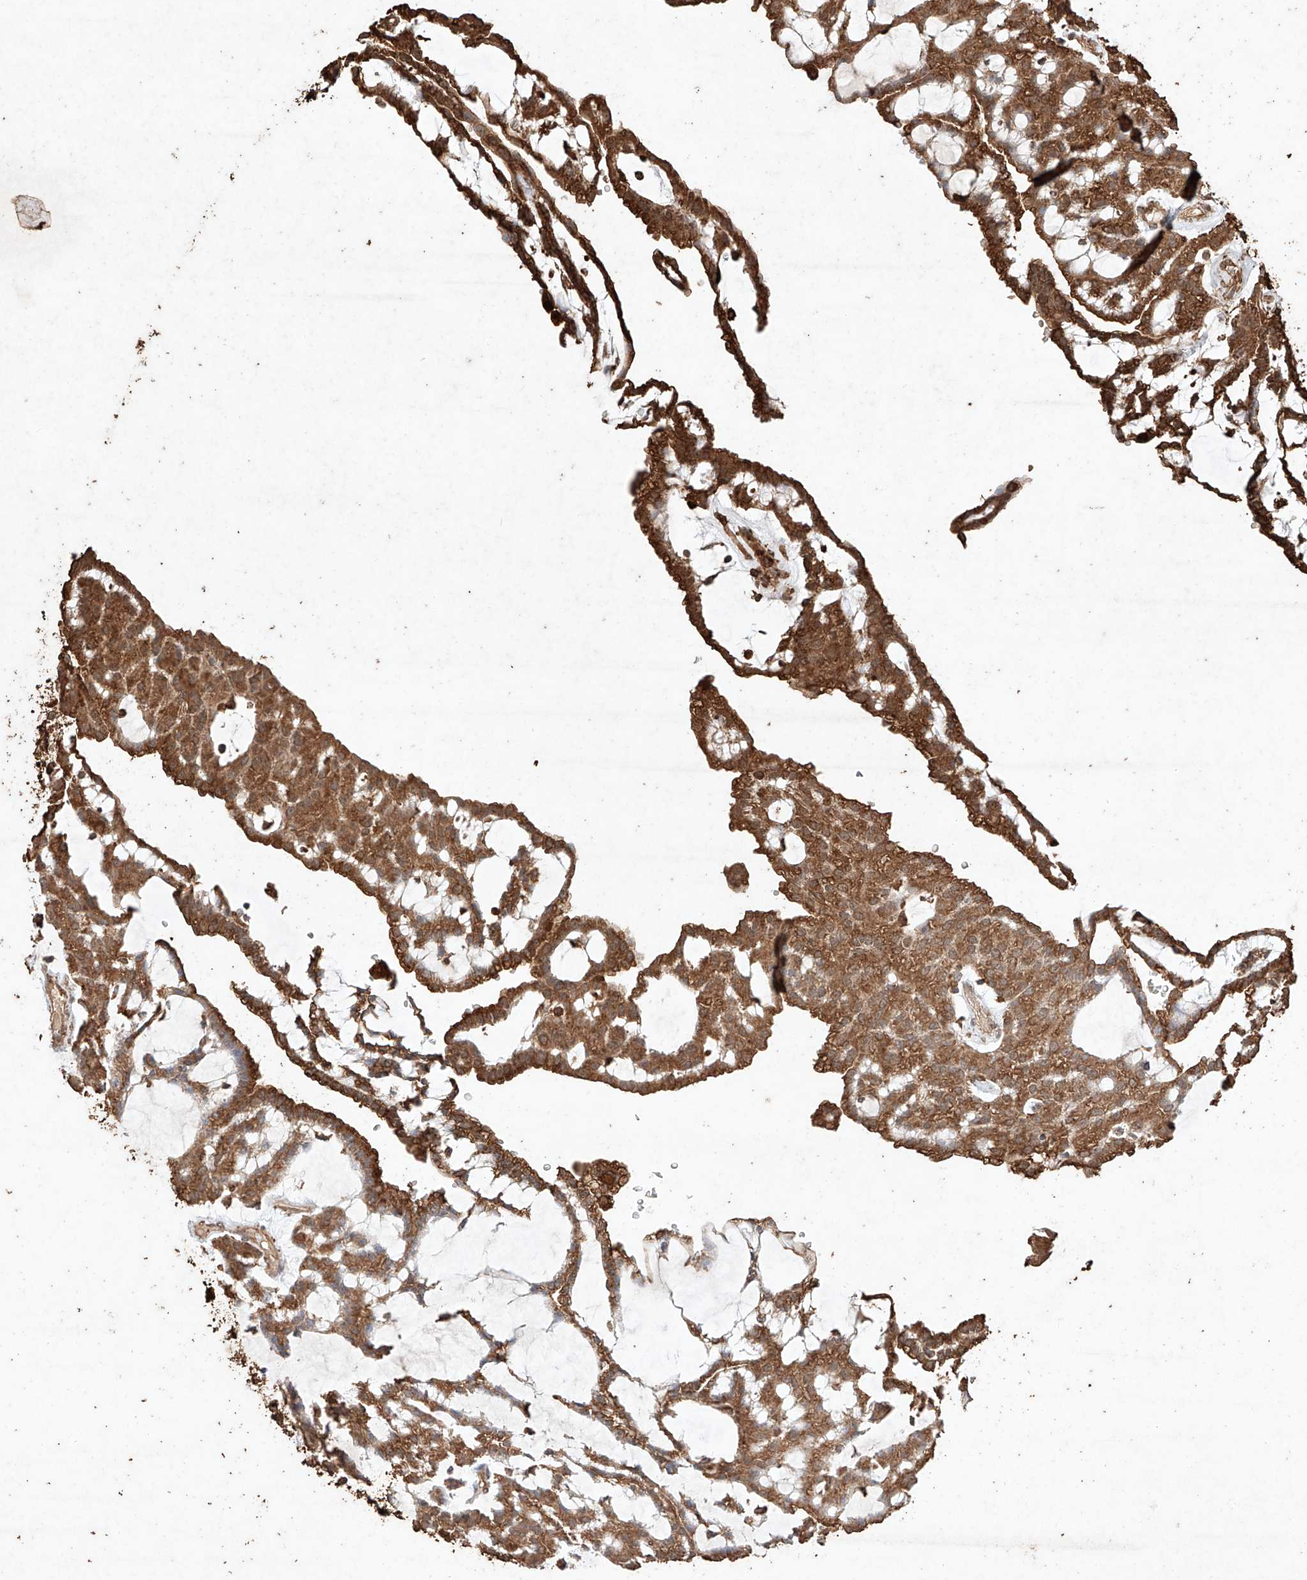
{"staining": {"intensity": "moderate", "quantity": ">75%", "location": "cytoplasmic/membranous"}, "tissue": "renal cancer", "cell_type": "Tumor cells", "image_type": "cancer", "snomed": [{"axis": "morphology", "description": "Adenocarcinoma, NOS"}, {"axis": "topography", "description": "Kidney"}], "caption": "Tumor cells reveal moderate cytoplasmic/membranous positivity in approximately >75% of cells in renal cancer (adenocarcinoma).", "gene": "M6PR", "patient": {"sex": "male", "age": 63}}